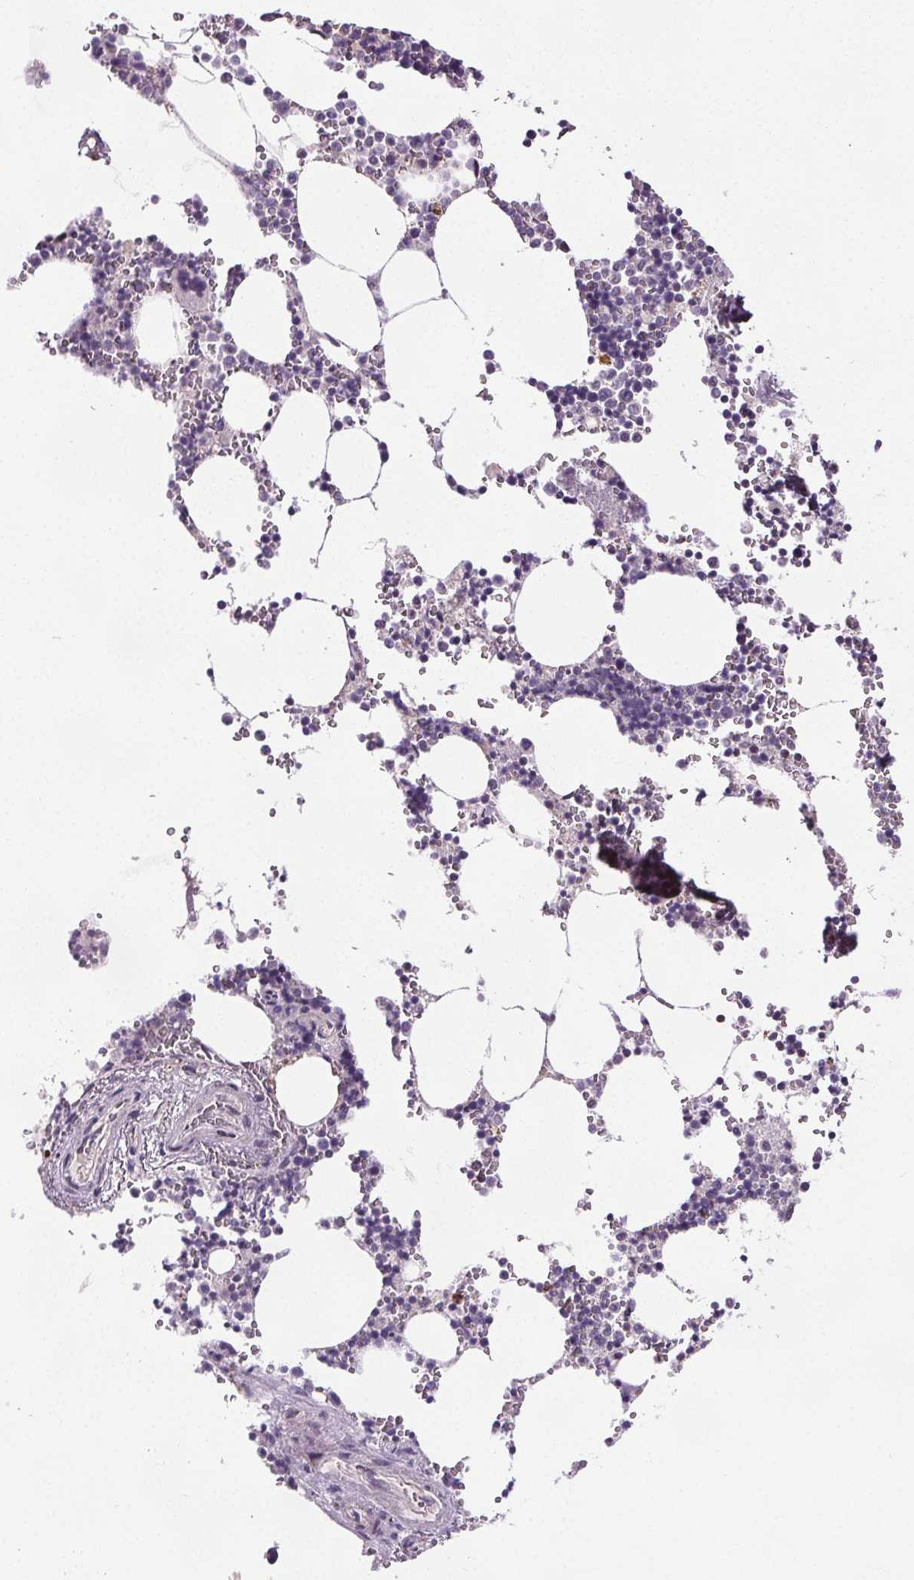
{"staining": {"intensity": "moderate", "quantity": "<25%", "location": "cytoplasmic/membranous"}, "tissue": "bone marrow", "cell_type": "Hematopoietic cells", "image_type": "normal", "snomed": [{"axis": "morphology", "description": "Normal tissue, NOS"}, {"axis": "topography", "description": "Bone marrow"}], "caption": "This is a photomicrograph of IHC staining of normal bone marrow, which shows moderate expression in the cytoplasmic/membranous of hematopoietic cells.", "gene": "SUCLA2", "patient": {"sex": "male", "age": 54}}